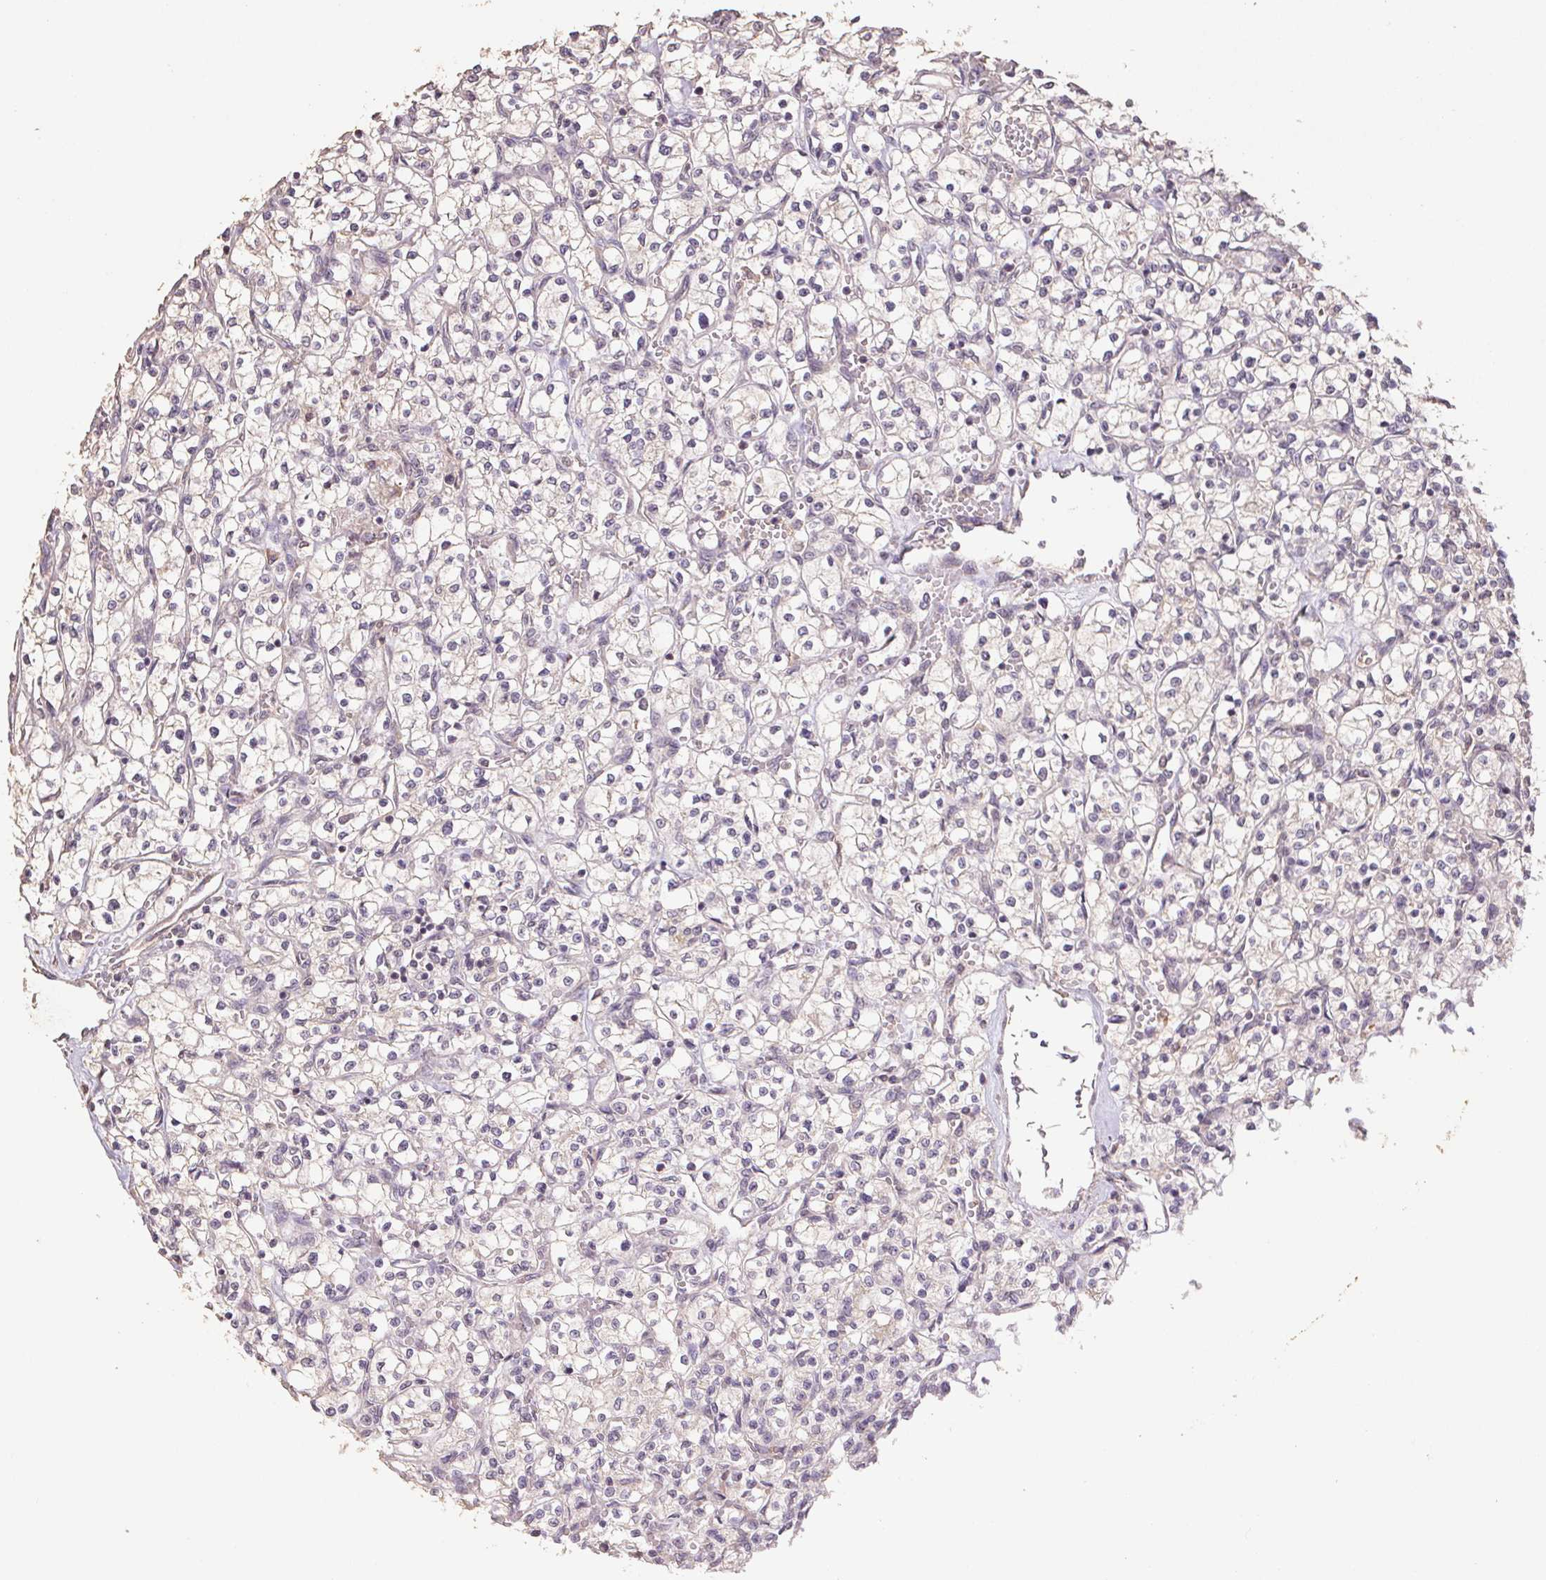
{"staining": {"intensity": "negative", "quantity": "none", "location": "none"}, "tissue": "renal cancer", "cell_type": "Tumor cells", "image_type": "cancer", "snomed": [{"axis": "morphology", "description": "Adenocarcinoma, NOS"}, {"axis": "topography", "description": "Kidney"}], "caption": "High power microscopy image of an immunohistochemistry (IHC) photomicrograph of renal cancer, revealing no significant positivity in tumor cells.", "gene": "CENPF", "patient": {"sex": "female", "age": 64}}